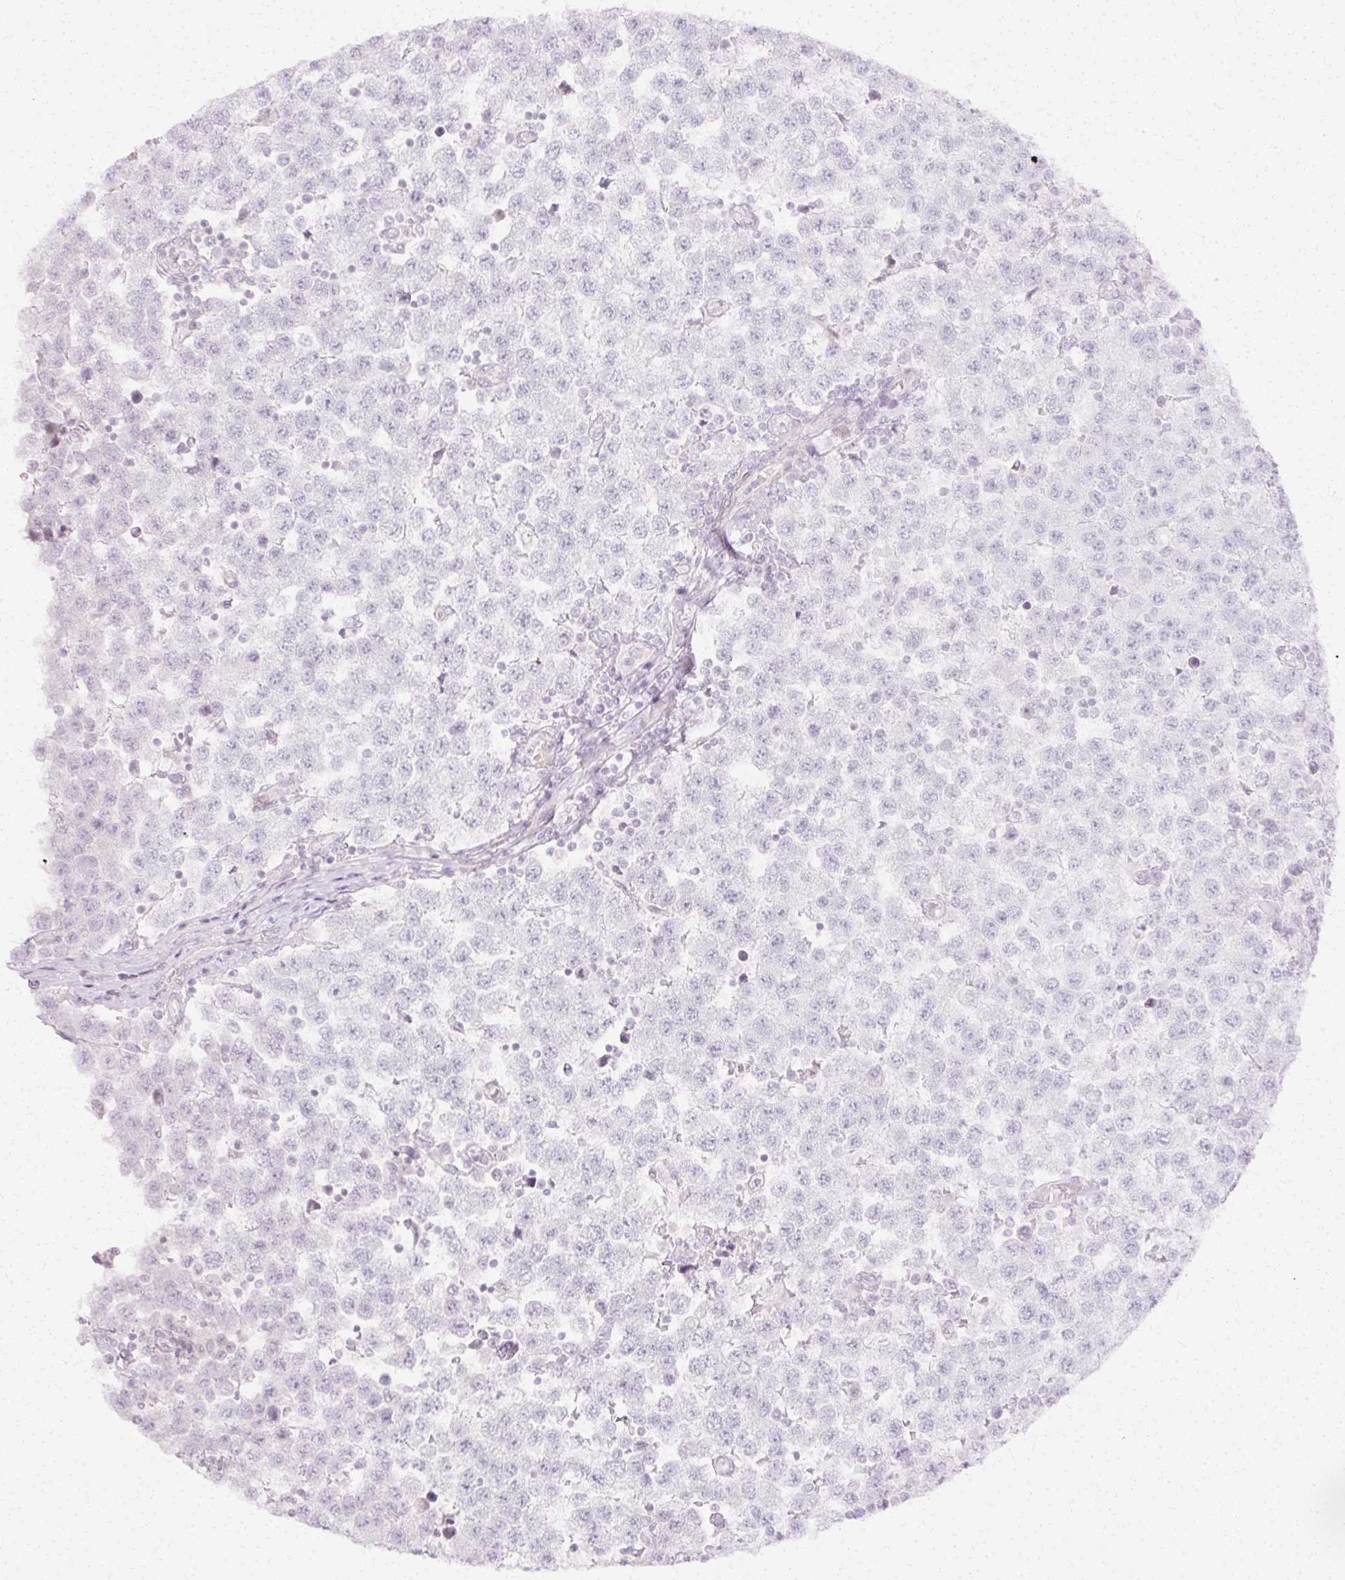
{"staining": {"intensity": "negative", "quantity": "none", "location": "none"}, "tissue": "testis cancer", "cell_type": "Tumor cells", "image_type": "cancer", "snomed": [{"axis": "morphology", "description": "Seminoma, NOS"}, {"axis": "topography", "description": "Testis"}], "caption": "DAB (3,3'-diaminobenzidine) immunohistochemical staining of testis seminoma exhibits no significant staining in tumor cells. The staining was performed using DAB to visualize the protein expression in brown, while the nuclei were stained in blue with hematoxylin (Magnification: 20x).", "gene": "C3orf49", "patient": {"sex": "male", "age": 34}}